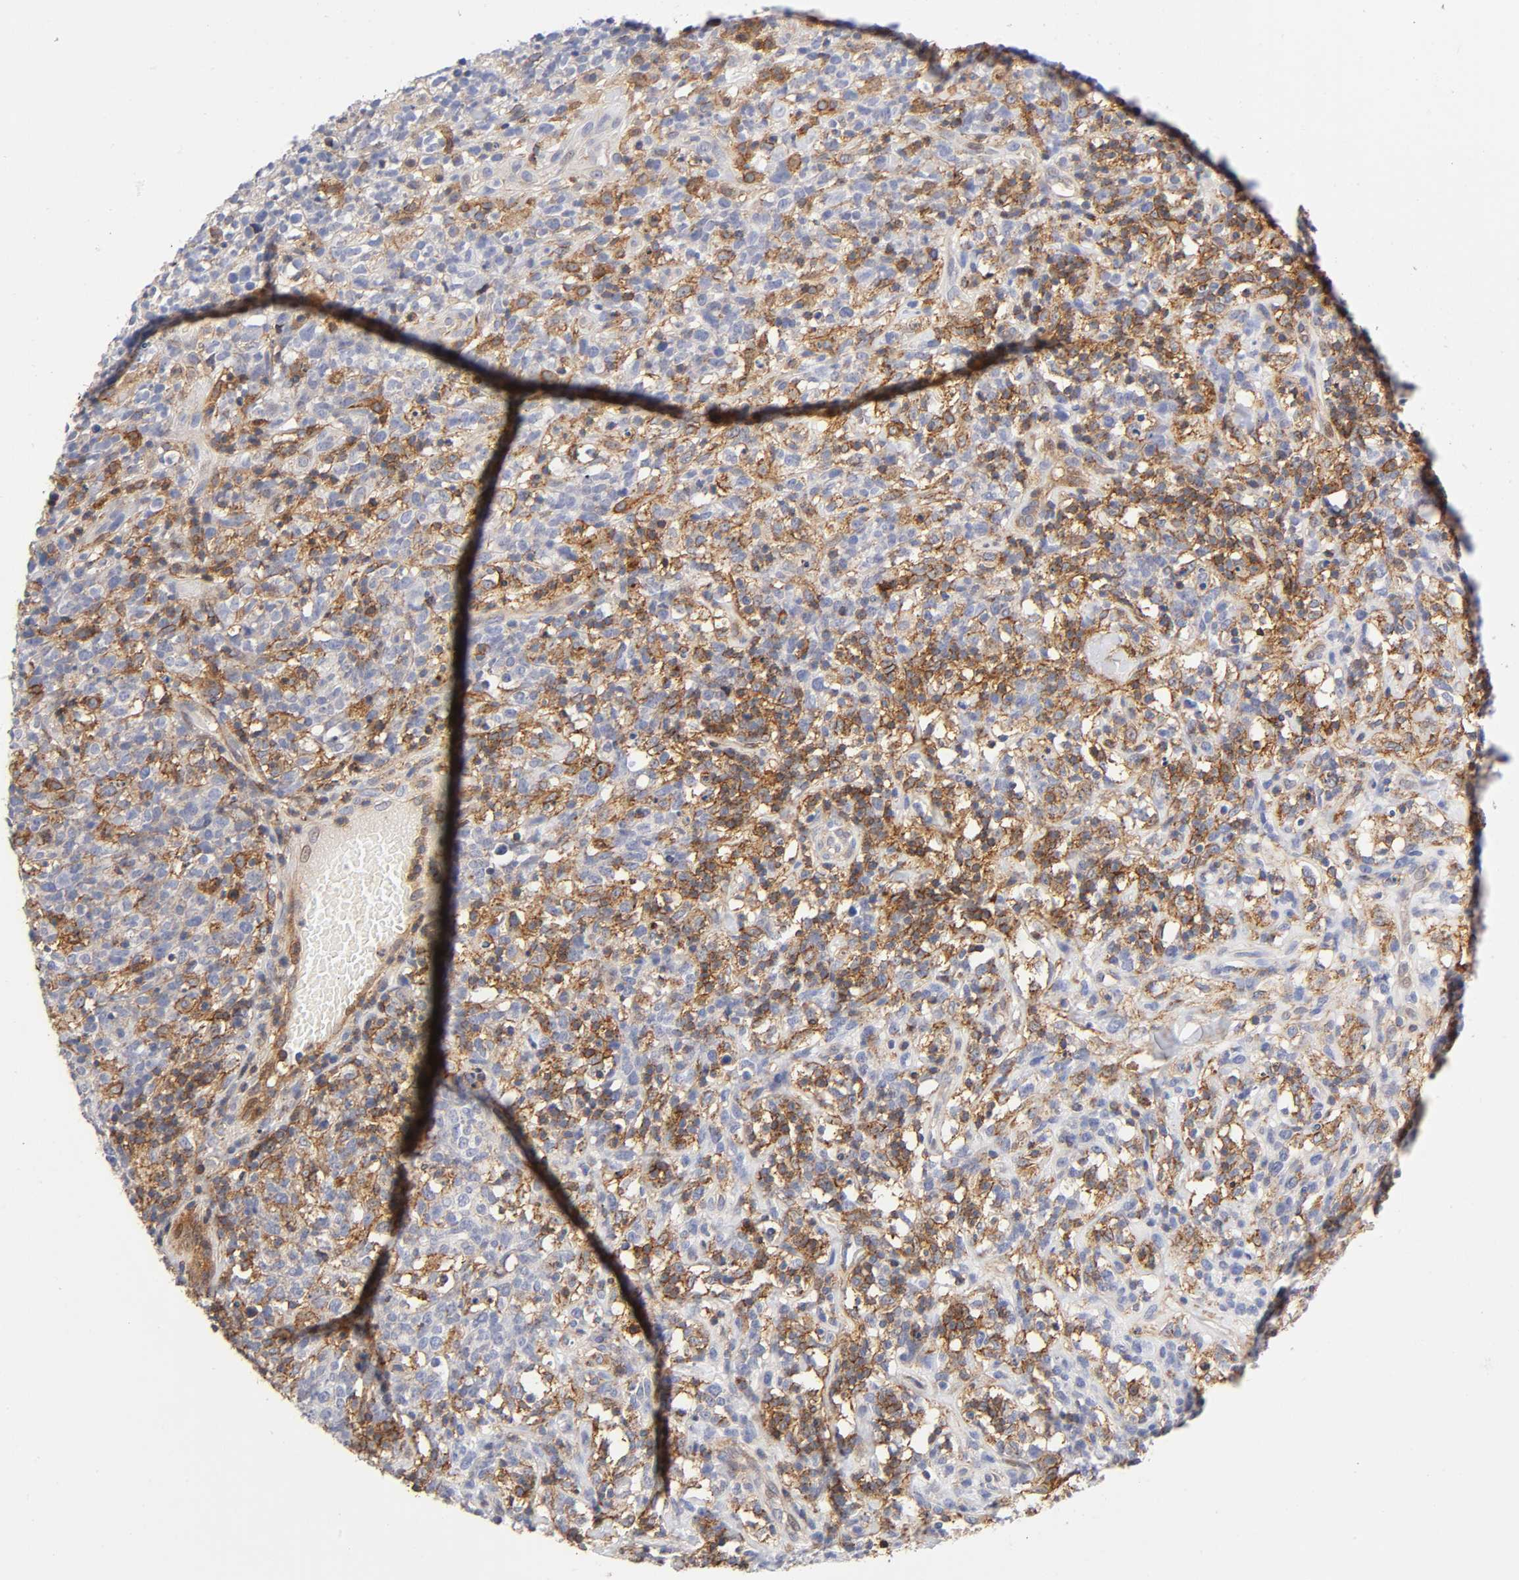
{"staining": {"intensity": "moderate", "quantity": "25%-75%", "location": "cytoplasmic/membranous"}, "tissue": "lymphoma", "cell_type": "Tumor cells", "image_type": "cancer", "snomed": [{"axis": "morphology", "description": "Malignant lymphoma, non-Hodgkin's type, High grade"}, {"axis": "topography", "description": "Lymph node"}], "caption": "This photomicrograph demonstrates immunohistochemistry (IHC) staining of lymphoma, with medium moderate cytoplasmic/membranous positivity in approximately 25%-75% of tumor cells.", "gene": "ANXA7", "patient": {"sex": "female", "age": 73}}